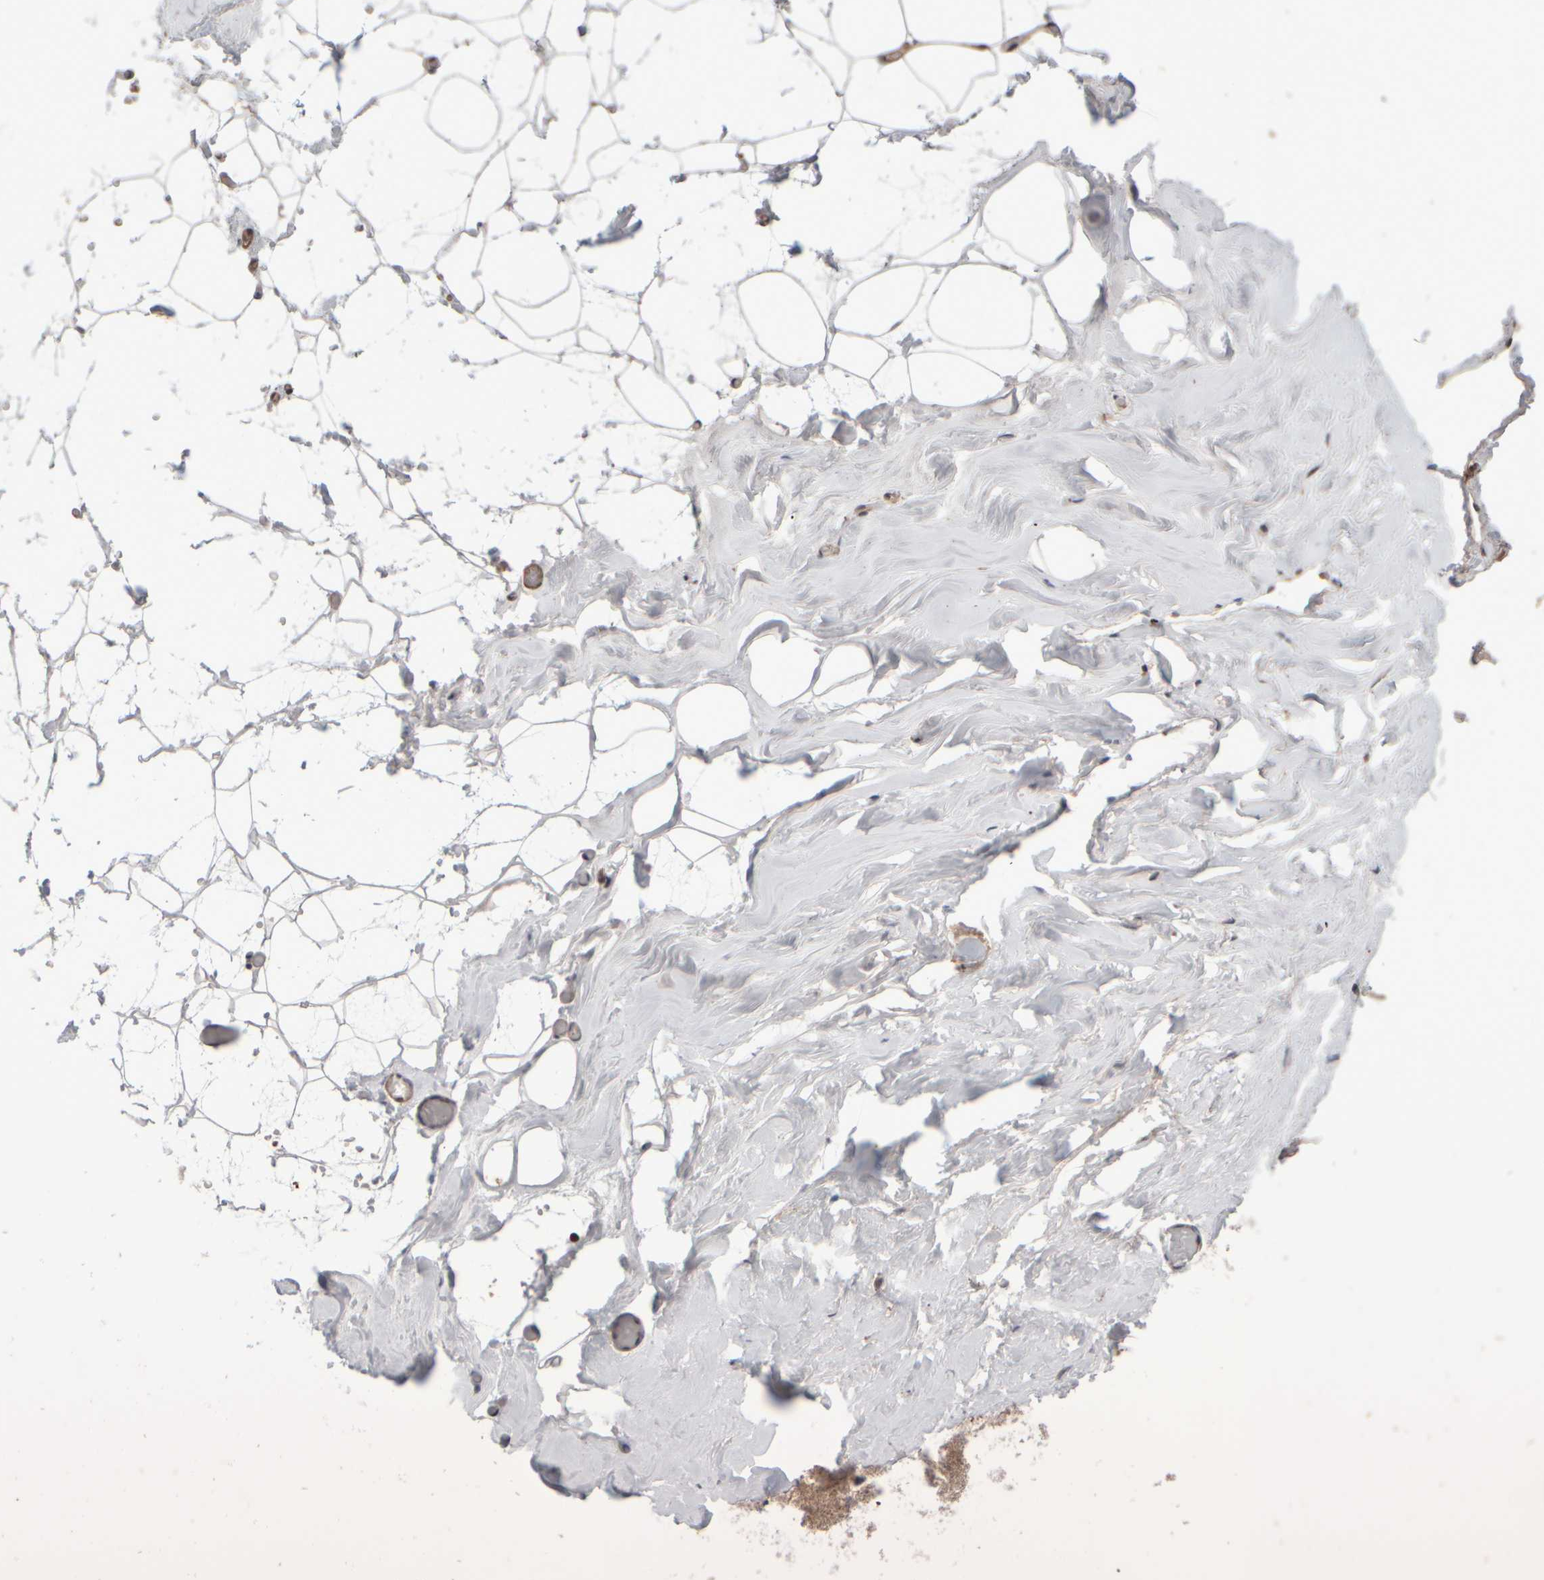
{"staining": {"intensity": "weak", "quantity": "25%-75%", "location": "cytoplasmic/membranous"}, "tissue": "adipose tissue", "cell_type": "Adipocytes", "image_type": "normal", "snomed": [{"axis": "morphology", "description": "Normal tissue, NOS"}, {"axis": "morphology", "description": "Fibrosis, NOS"}, {"axis": "topography", "description": "Breast"}, {"axis": "topography", "description": "Adipose tissue"}], "caption": "Normal adipose tissue shows weak cytoplasmic/membranous positivity in about 25%-75% of adipocytes, visualized by immunohistochemistry. The staining is performed using DAB (3,3'-diaminobenzidine) brown chromogen to label protein expression. The nuclei are counter-stained blue using hematoxylin.", "gene": "ABHD11", "patient": {"sex": "female", "age": 39}}